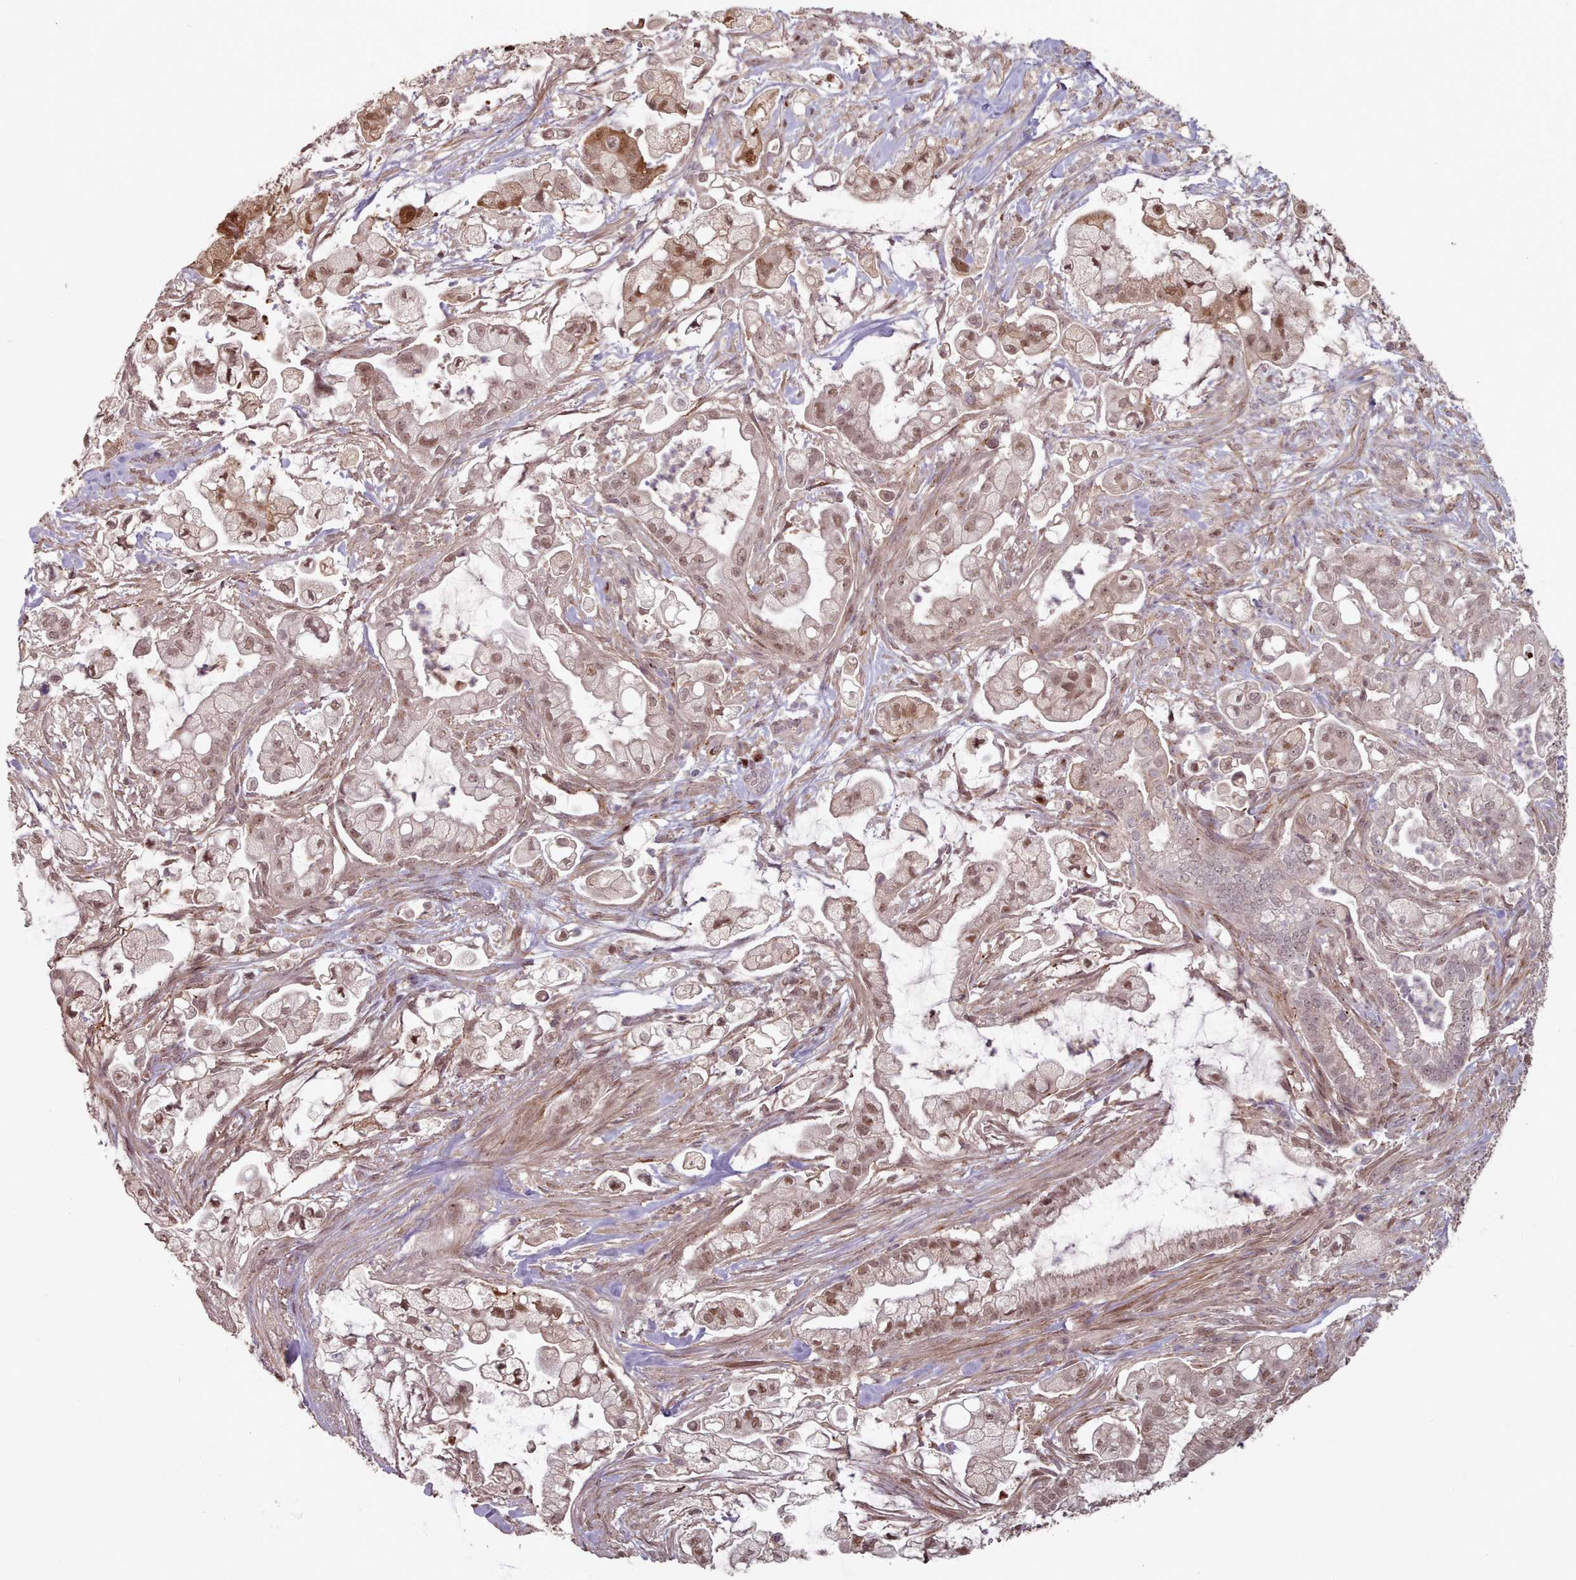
{"staining": {"intensity": "moderate", "quantity": "25%-75%", "location": "cytoplasmic/membranous,nuclear"}, "tissue": "pancreatic cancer", "cell_type": "Tumor cells", "image_type": "cancer", "snomed": [{"axis": "morphology", "description": "Adenocarcinoma, NOS"}, {"axis": "topography", "description": "Pancreas"}], "caption": "An immunohistochemistry (IHC) micrograph of neoplastic tissue is shown. Protein staining in brown highlights moderate cytoplasmic/membranous and nuclear positivity in pancreatic cancer (adenocarcinoma) within tumor cells.", "gene": "ERCC6L", "patient": {"sex": "female", "age": 69}}